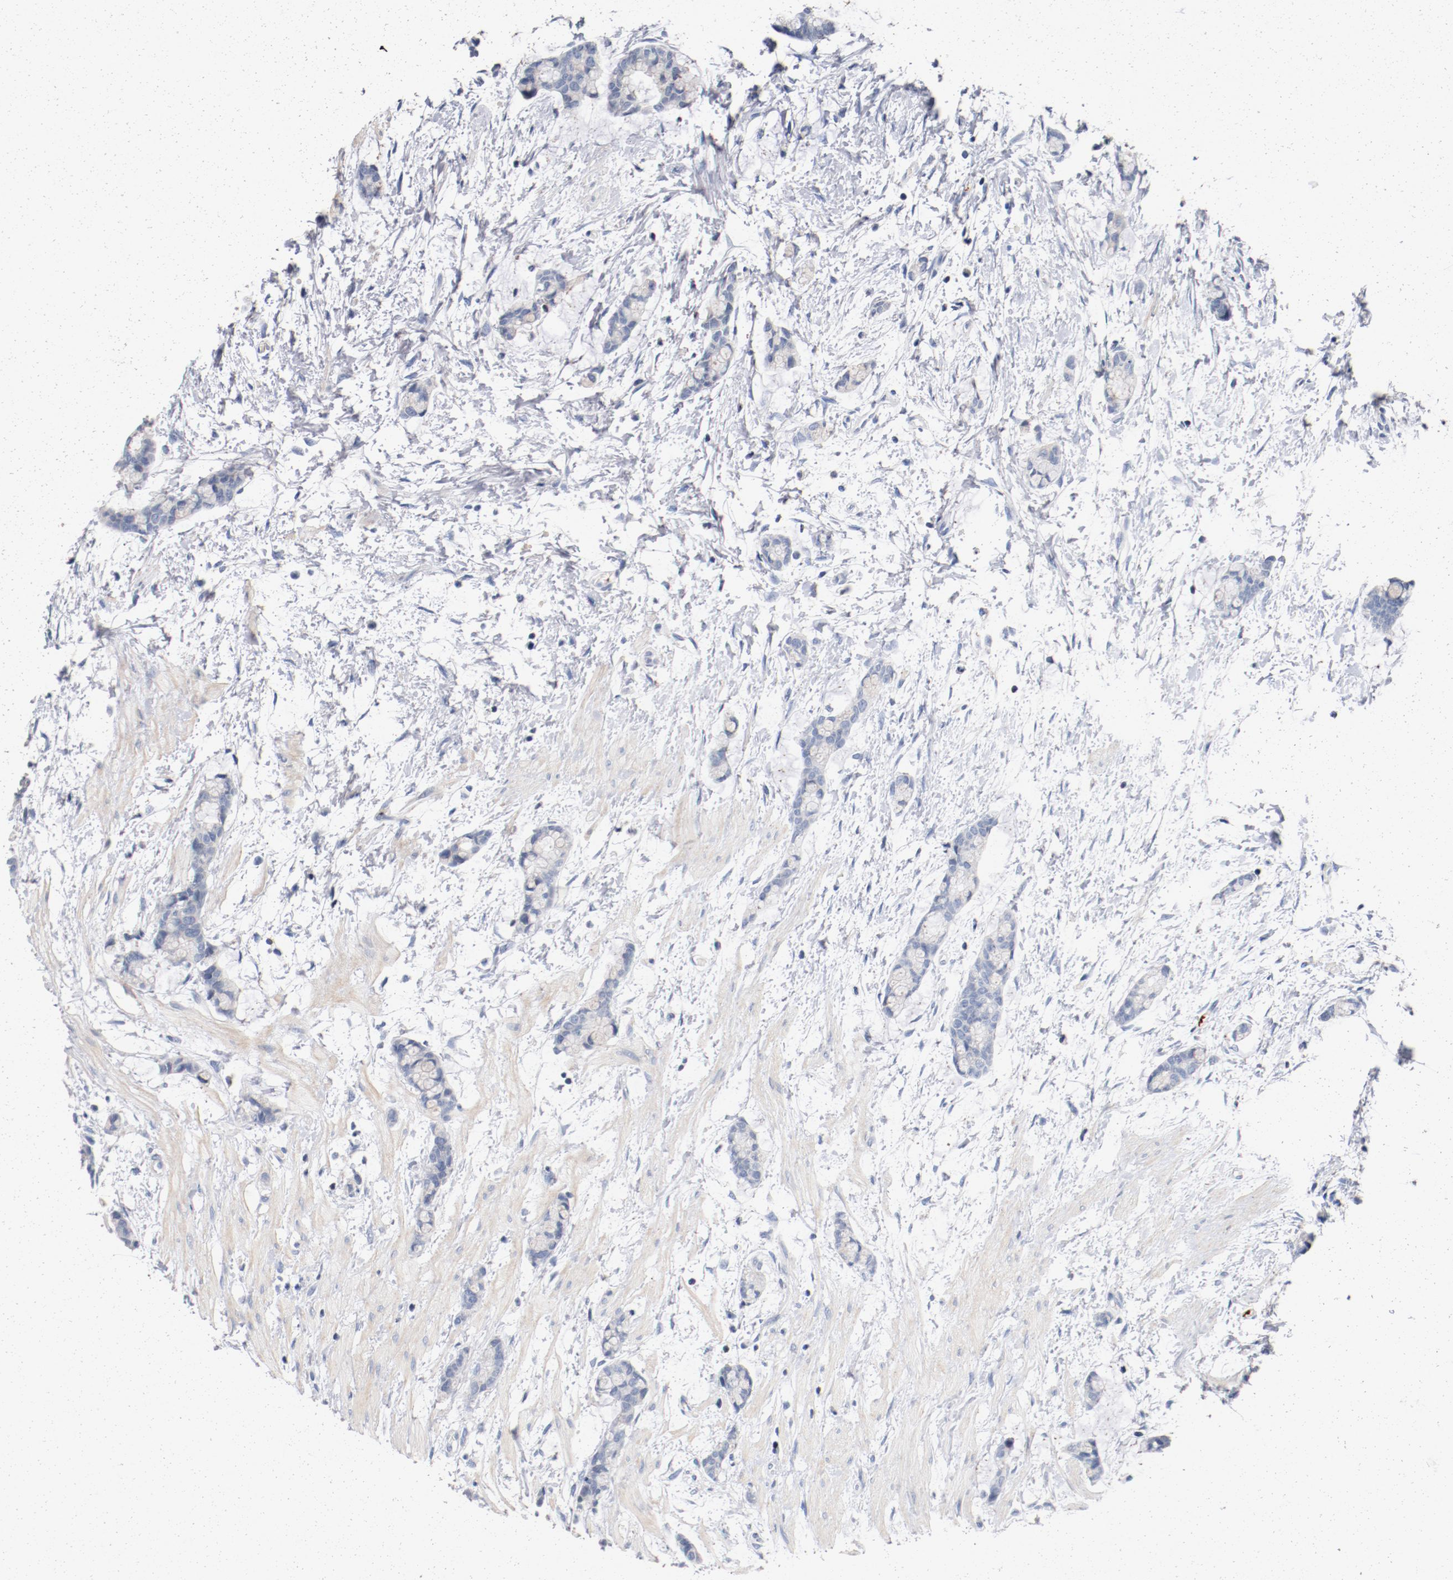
{"staining": {"intensity": "negative", "quantity": "none", "location": "none"}, "tissue": "colorectal cancer", "cell_type": "Tumor cells", "image_type": "cancer", "snomed": [{"axis": "morphology", "description": "Adenocarcinoma, NOS"}, {"axis": "topography", "description": "Colon"}], "caption": "High magnification brightfield microscopy of colorectal adenocarcinoma stained with DAB (3,3'-diaminobenzidine) (brown) and counterstained with hematoxylin (blue): tumor cells show no significant staining. (DAB (3,3'-diaminobenzidine) IHC, high magnification).", "gene": "PIM1", "patient": {"sex": "male", "age": 14}}